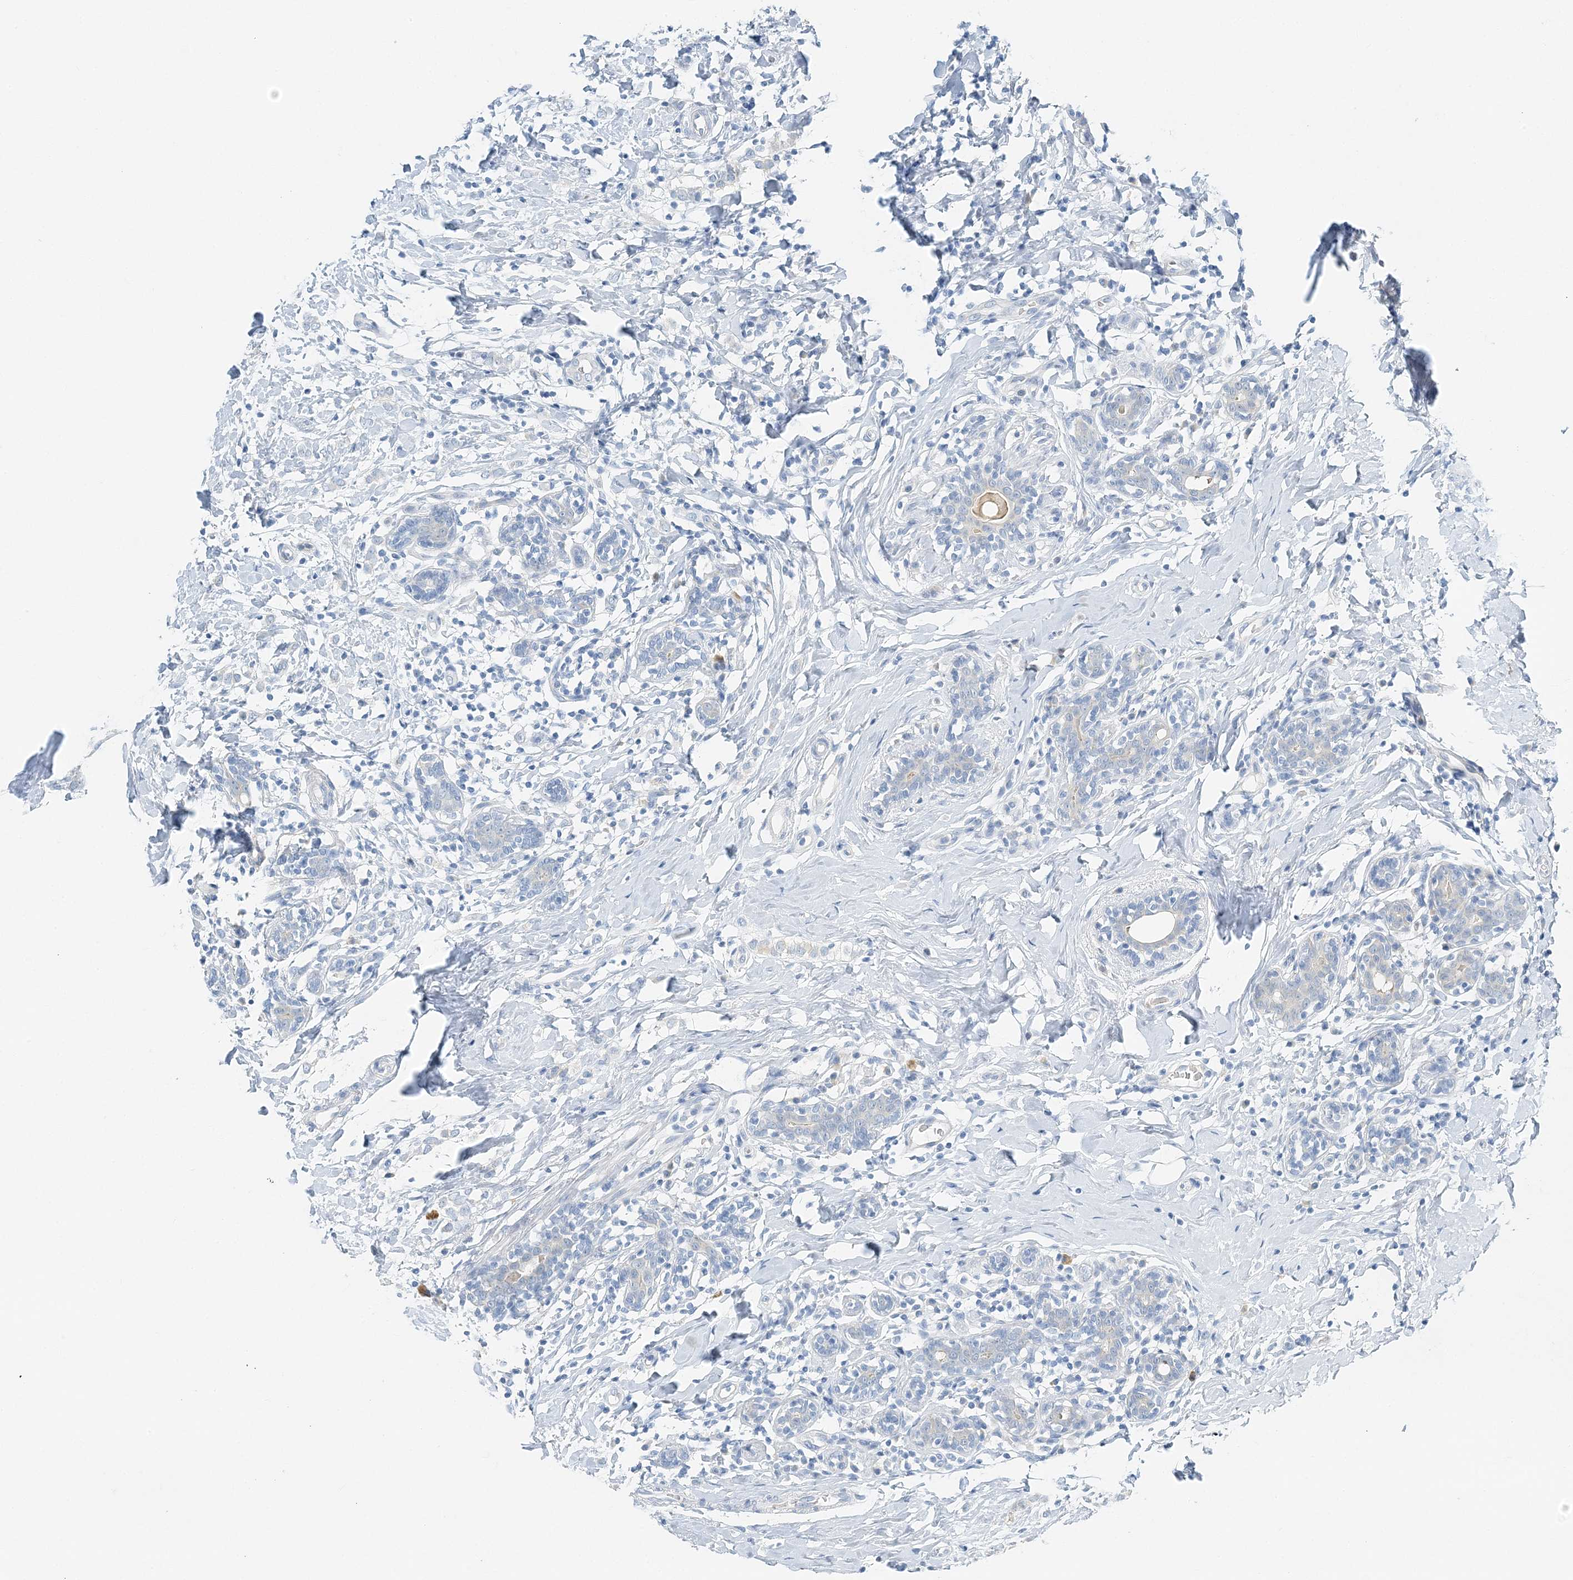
{"staining": {"intensity": "negative", "quantity": "none", "location": "none"}, "tissue": "breast cancer", "cell_type": "Tumor cells", "image_type": "cancer", "snomed": [{"axis": "morphology", "description": "Normal tissue, NOS"}, {"axis": "morphology", "description": "Lobular carcinoma"}, {"axis": "topography", "description": "Breast"}], "caption": "The IHC image has no significant positivity in tumor cells of breast cancer tissue.", "gene": "VILL", "patient": {"sex": "female", "age": 47}}